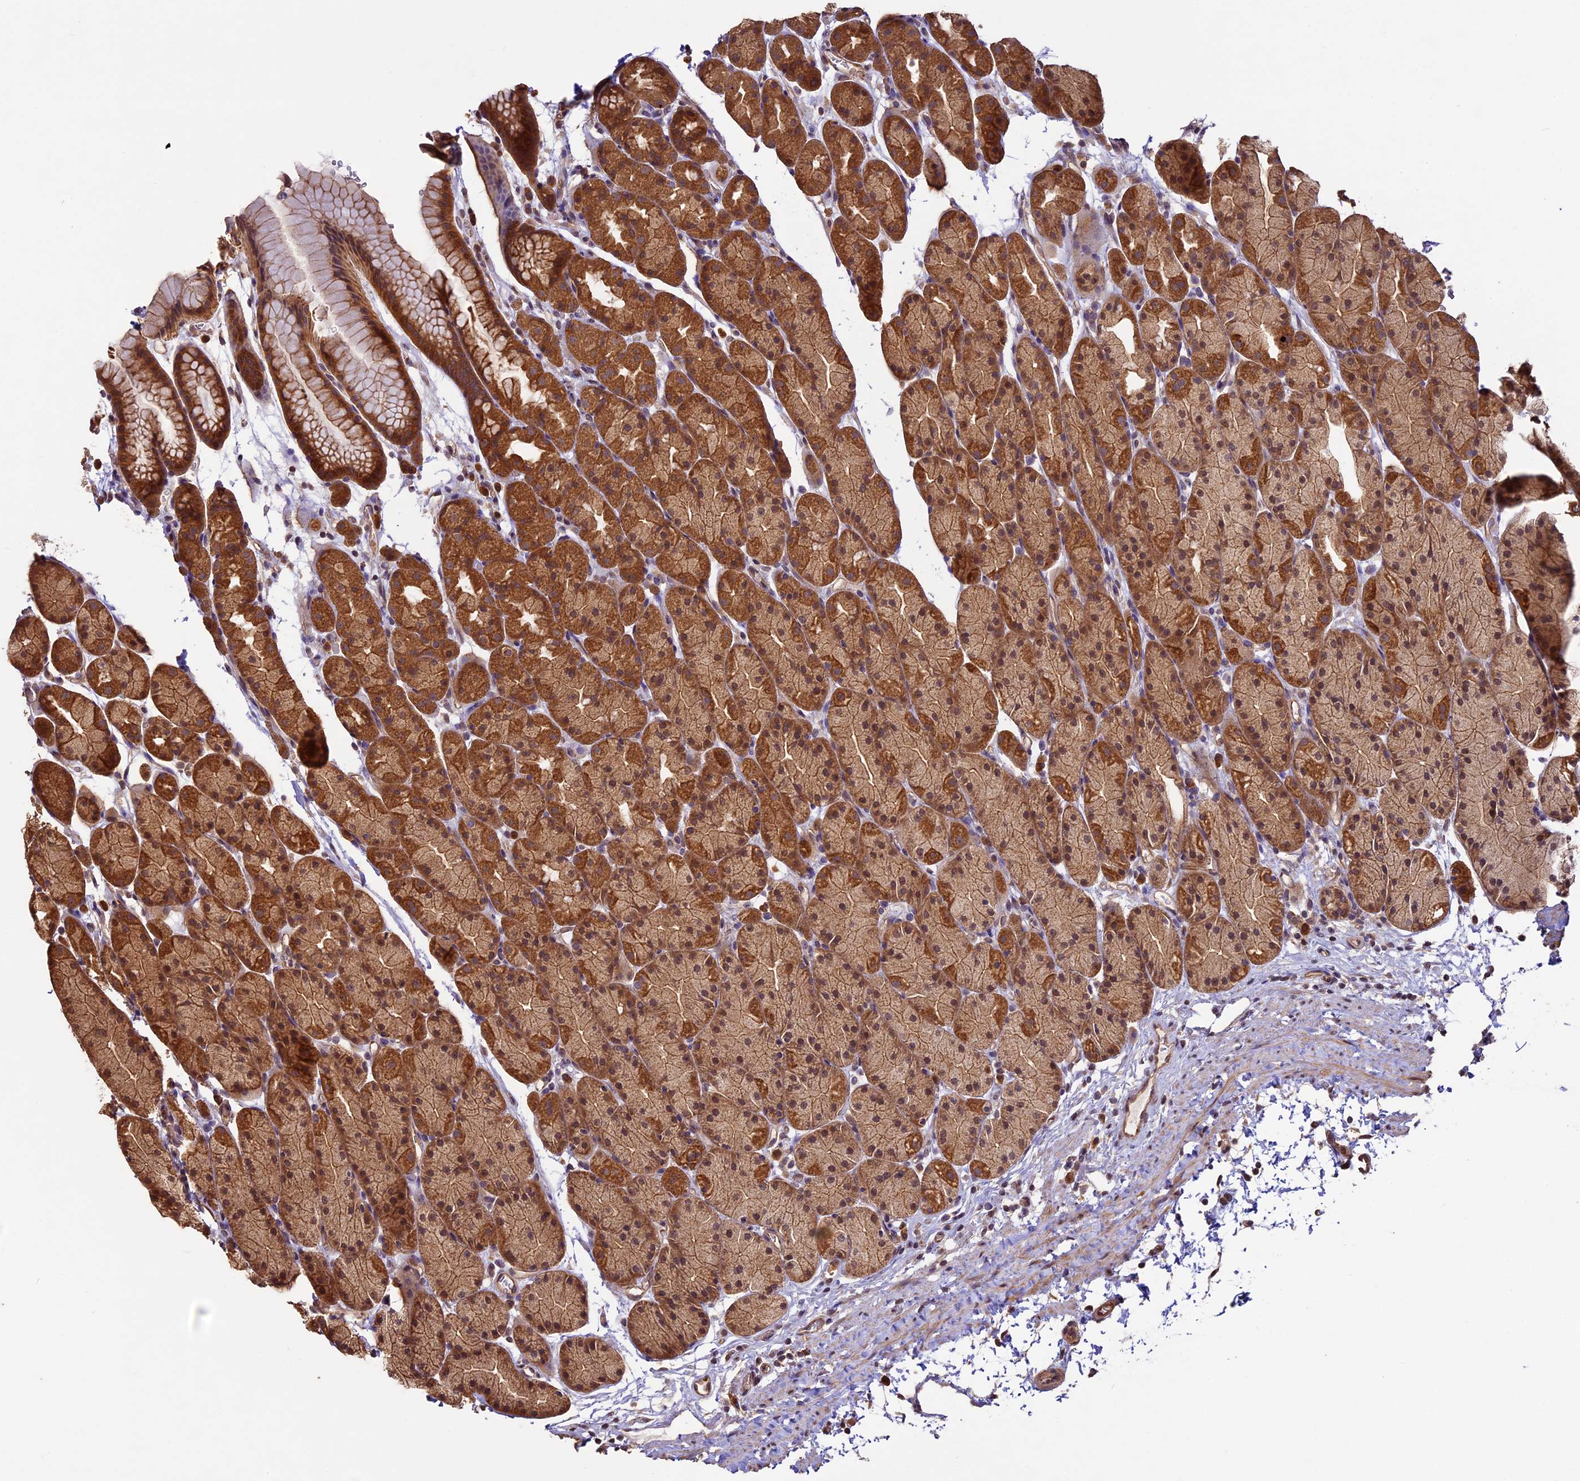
{"staining": {"intensity": "strong", "quantity": ">75%", "location": "cytoplasmic/membranous"}, "tissue": "stomach", "cell_type": "Glandular cells", "image_type": "normal", "snomed": [{"axis": "morphology", "description": "Normal tissue, NOS"}, {"axis": "topography", "description": "Stomach, upper"}, {"axis": "topography", "description": "Stomach"}], "caption": "The photomicrograph displays a brown stain indicating the presence of a protein in the cytoplasmic/membranous of glandular cells in stomach.", "gene": "BCAS4", "patient": {"sex": "male", "age": 47}}